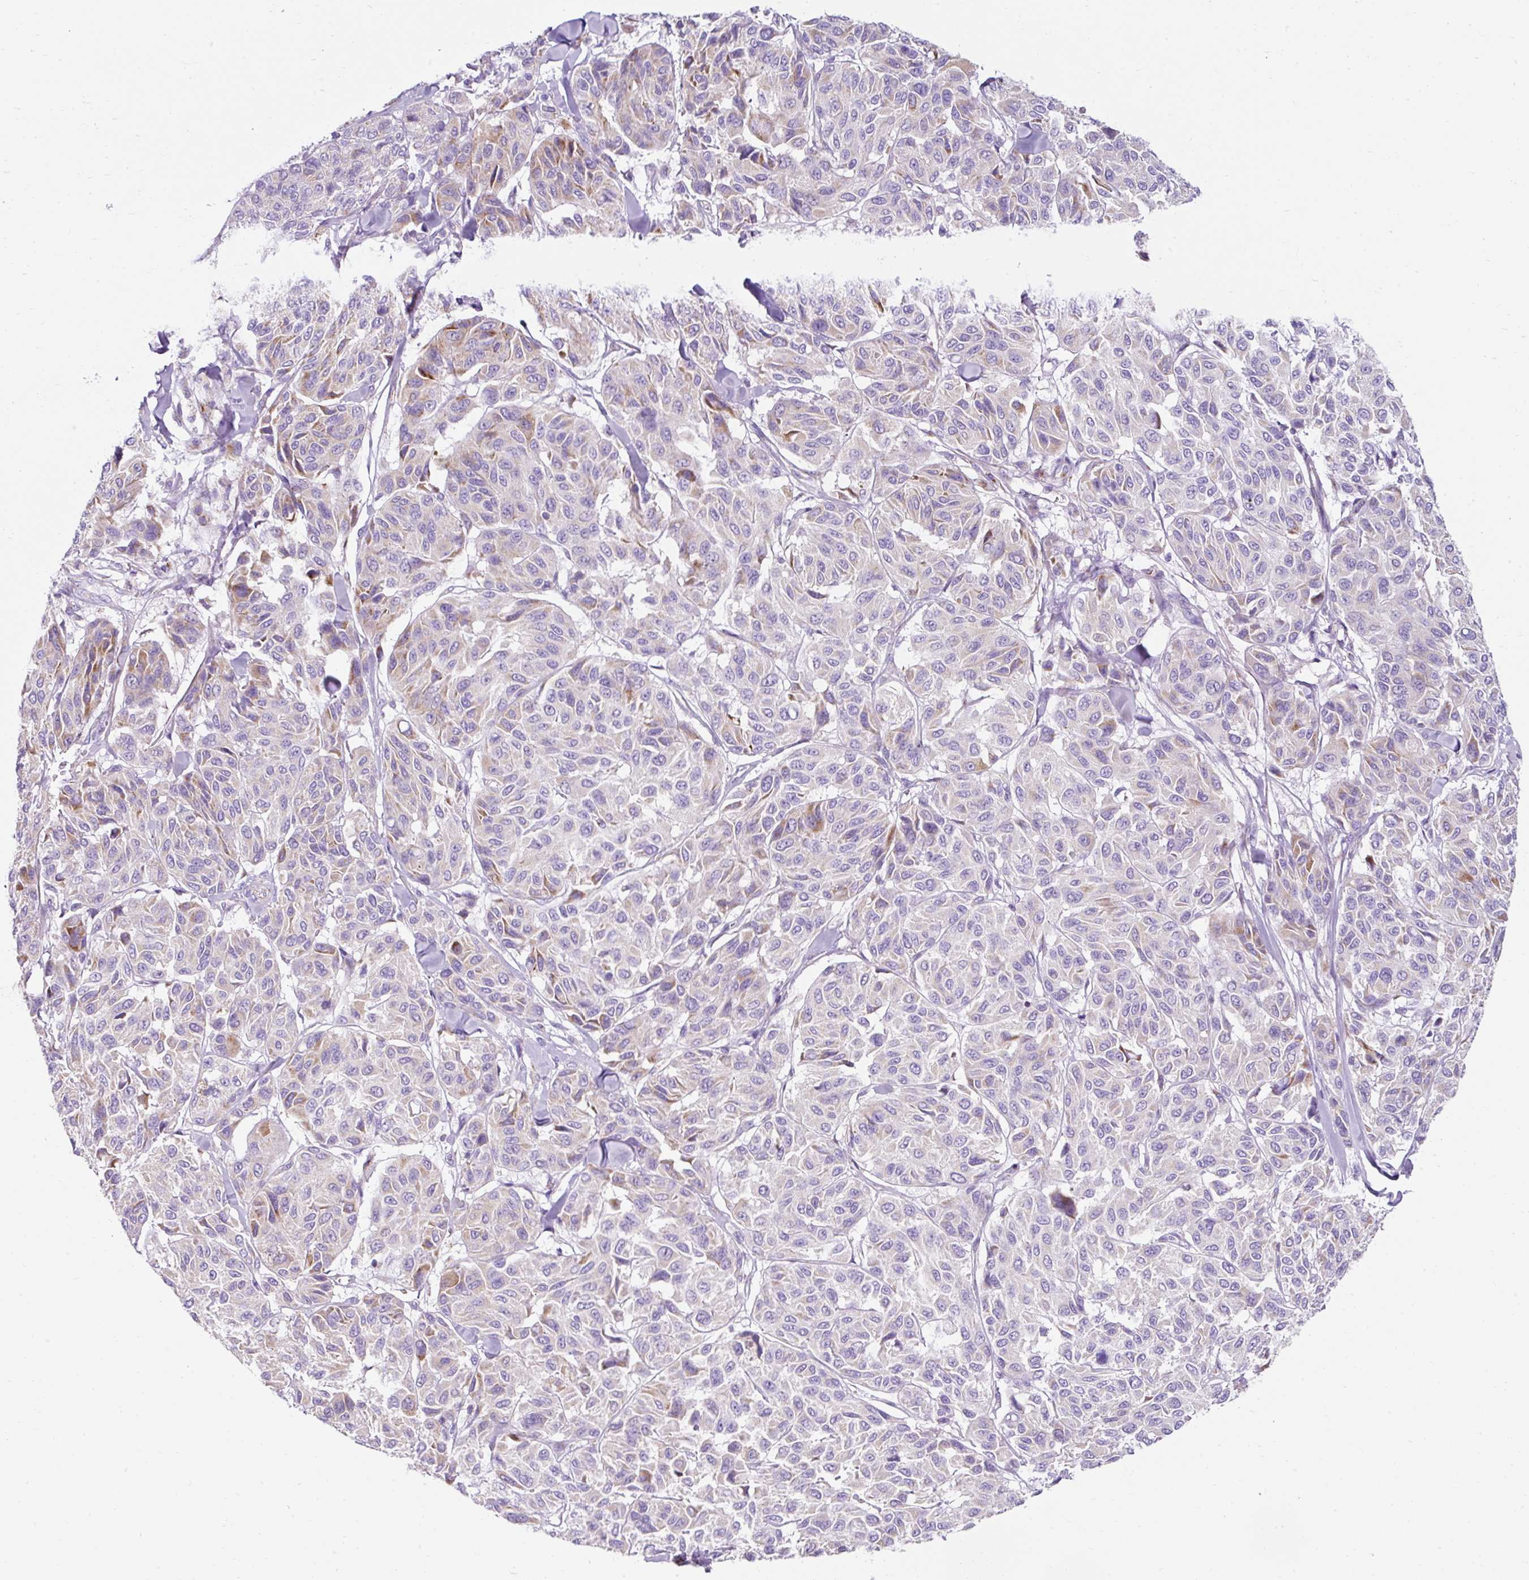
{"staining": {"intensity": "weak", "quantity": "<25%", "location": "cytoplasmic/membranous"}, "tissue": "melanoma", "cell_type": "Tumor cells", "image_type": "cancer", "snomed": [{"axis": "morphology", "description": "Malignant melanoma, NOS"}, {"axis": "topography", "description": "Skin"}], "caption": "Human melanoma stained for a protein using immunohistochemistry (IHC) displays no positivity in tumor cells.", "gene": "PLPP2", "patient": {"sex": "female", "age": 66}}